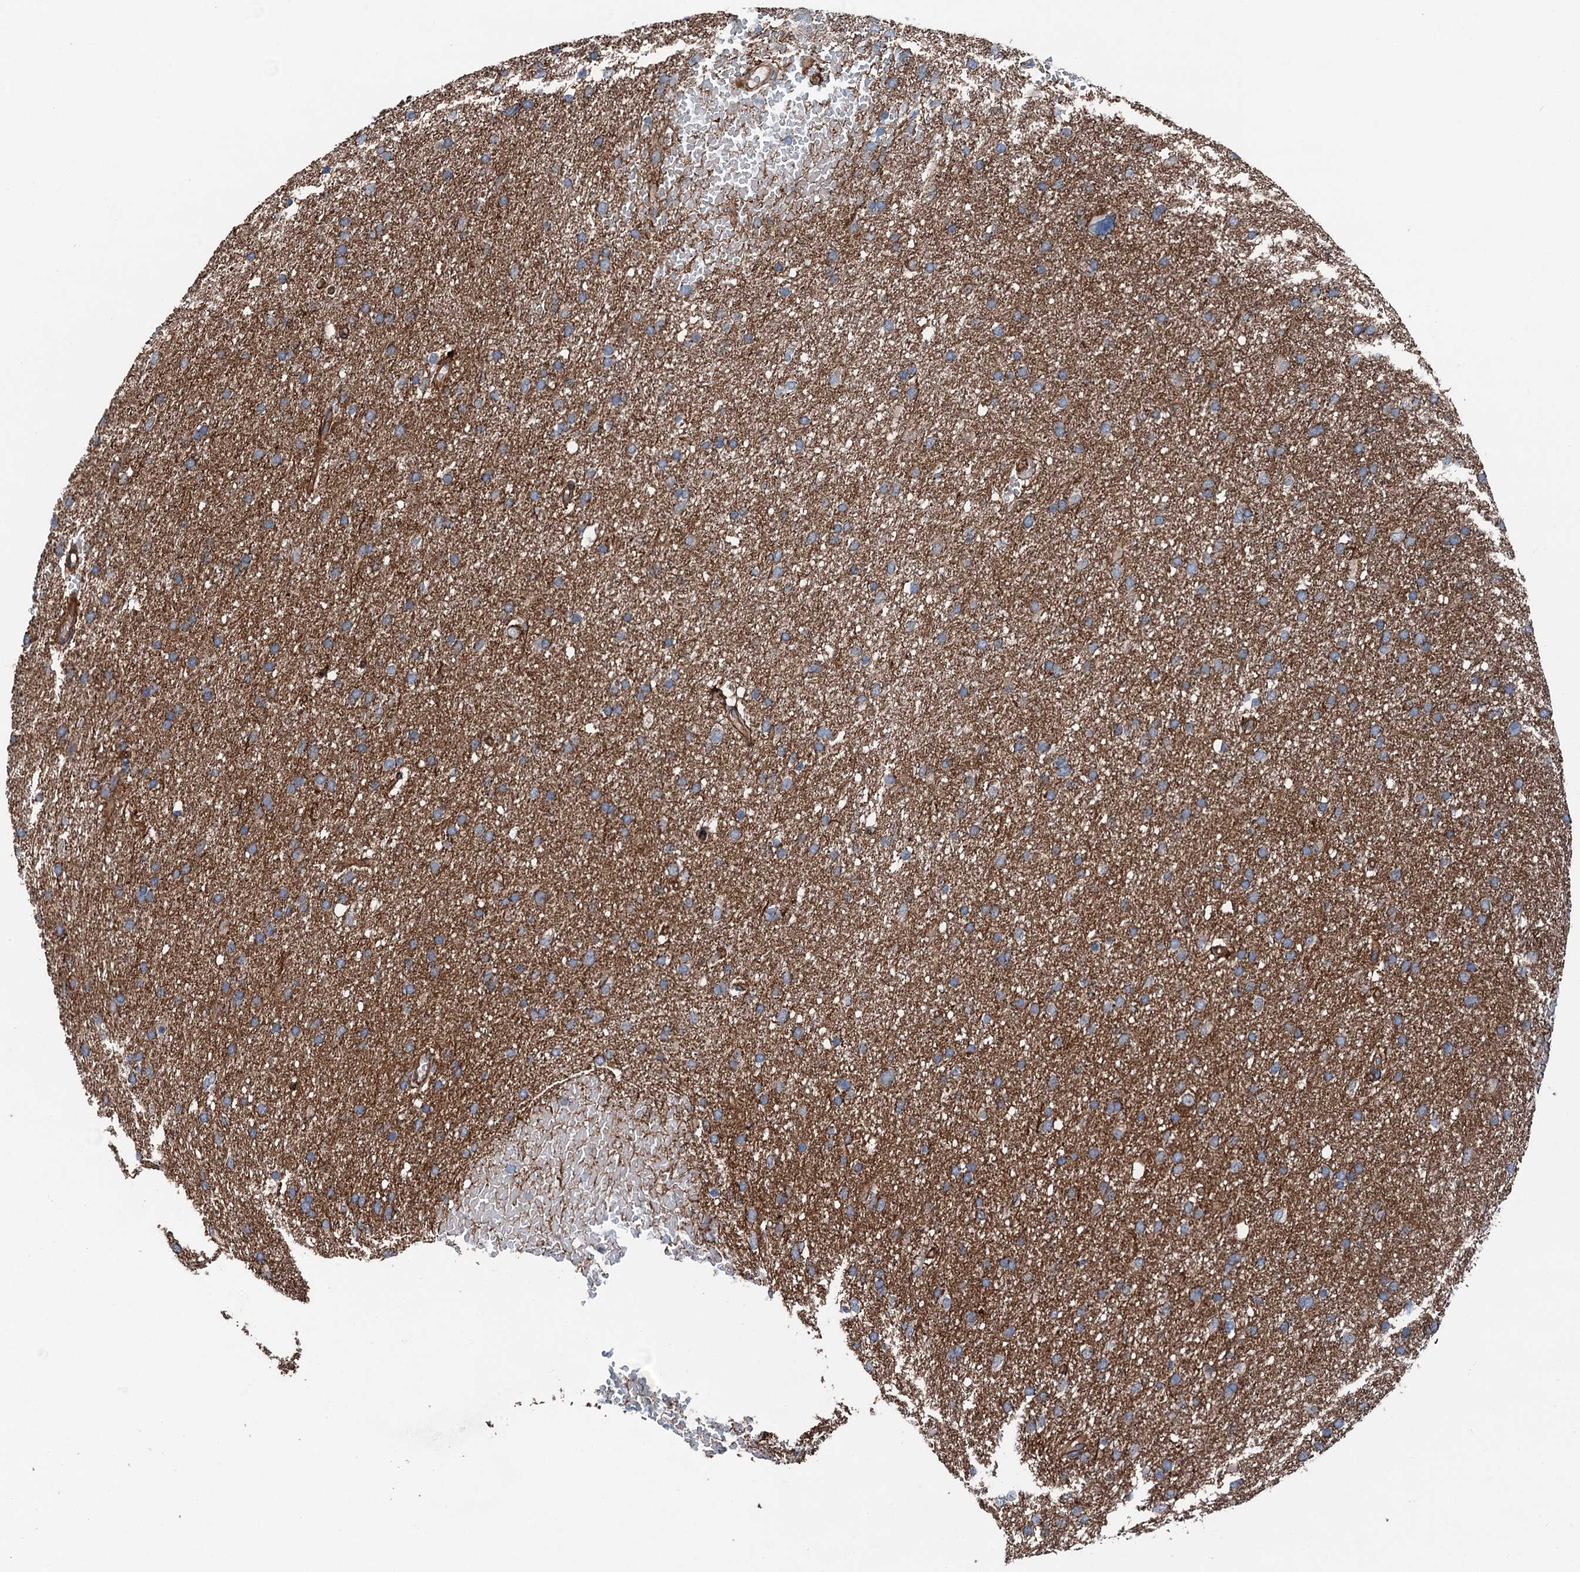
{"staining": {"intensity": "moderate", "quantity": ">75%", "location": "cytoplasmic/membranous"}, "tissue": "glioma", "cell_type": "Tumor cells", "image_type": "cancer", "snomed": [{"axis": "morphology", "description": "Glioma, malignant, High grade"}, {"axis": "topography", "description": "Cerebral cortex"}], "caption": "This is a photomicrograph of immunohistochemistry staining of glioma, which shows moderate staining in the cytoplasmic/membranous of tumor cells.", "gene": "NMRAL1", "patient": {"sex": "female", "age": 36}}